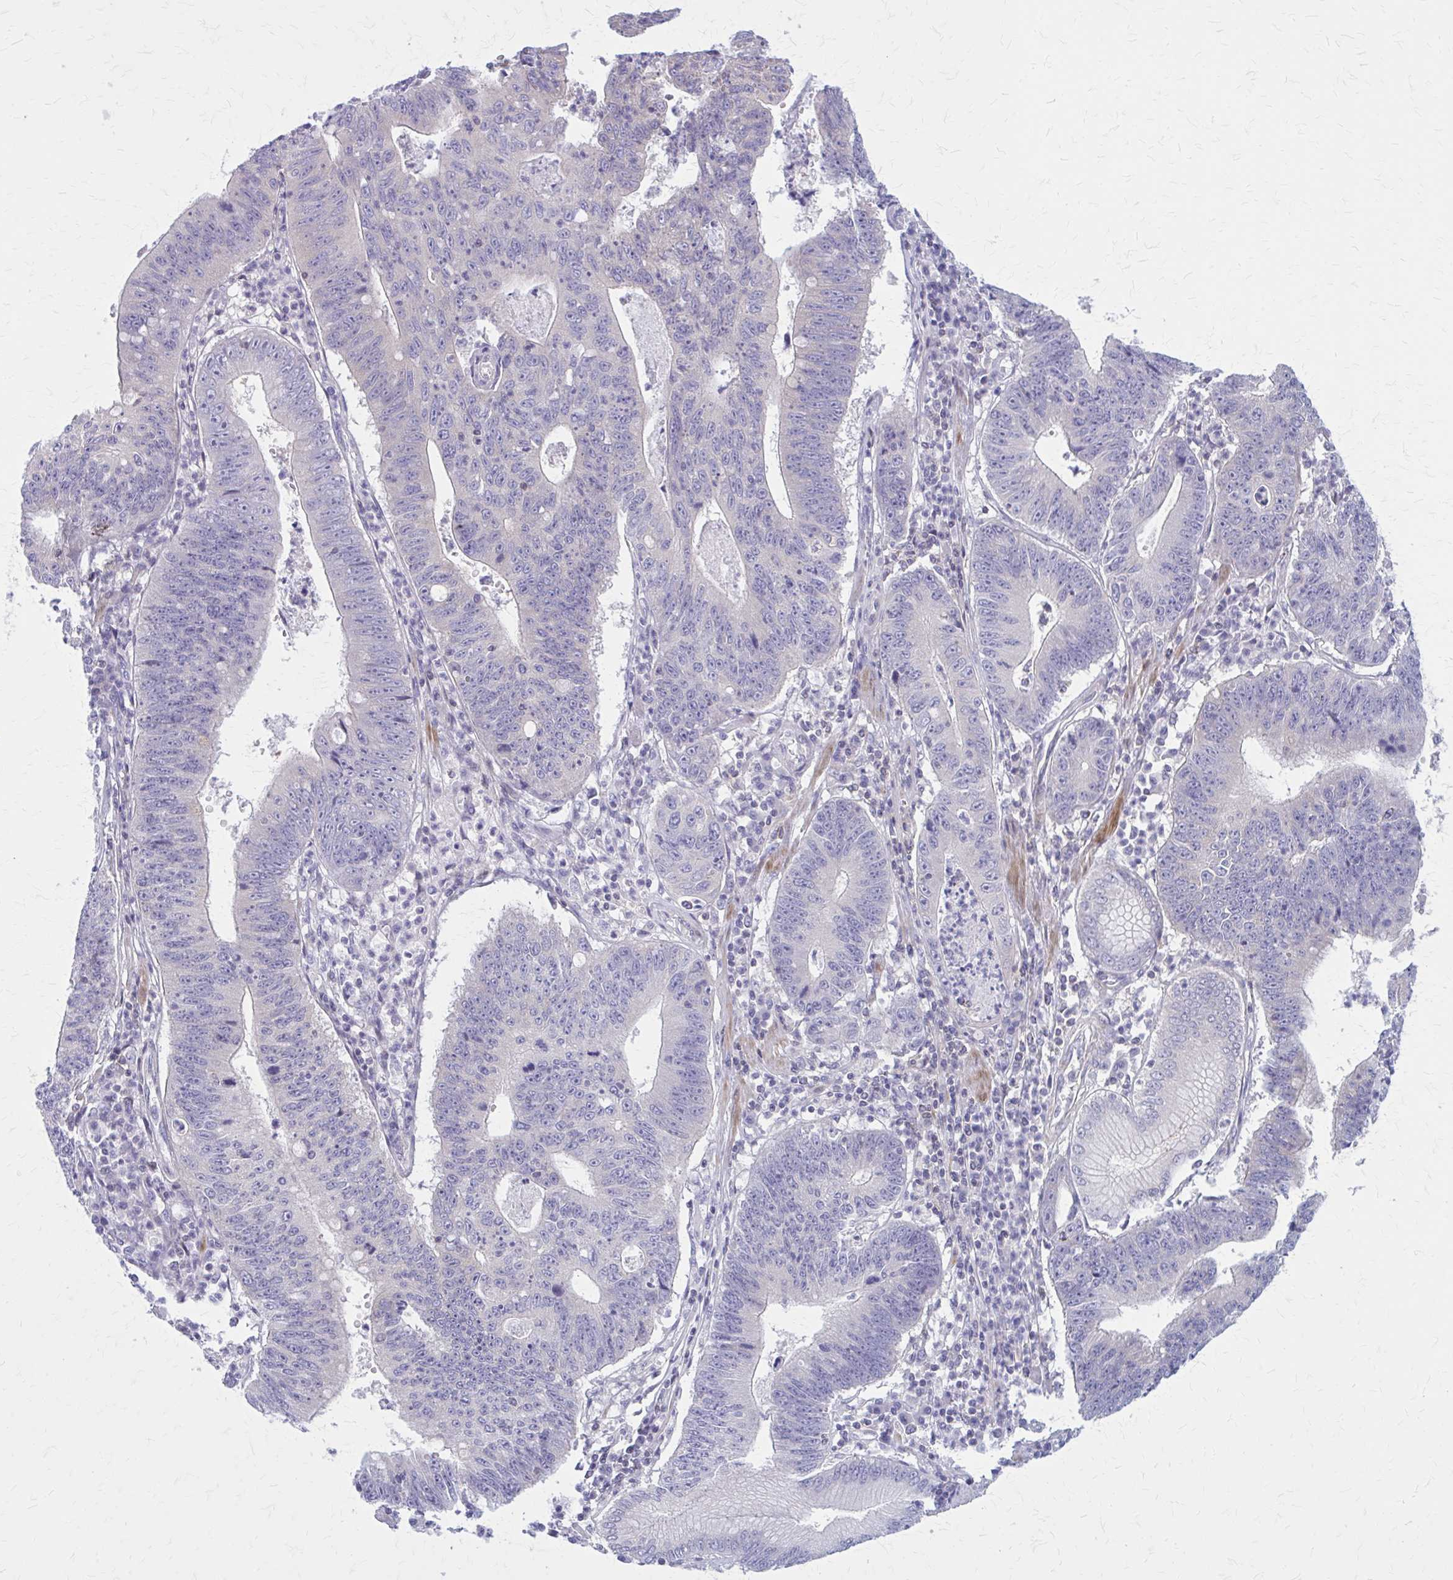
{"staining": {"intensity": "negative", "quantity": "none", "location": "none"}, "tissue": "stomach cancer", "cell_type": "Tumor cells", "image_type": "cancer", "snomed": [{"axis": "morphology", "description": "Adenocarcinoma, NOS"}, {"axis": "topography", "description": "Stomach"}], "caption": "This image is of stomach cancer stained with IHC to label a protein in brown with the nuclei are counter-stained blue. There is no expression in tumor cells.", "gene": "PITPNM1", "patient": {"sex": "male", "age": 59}}